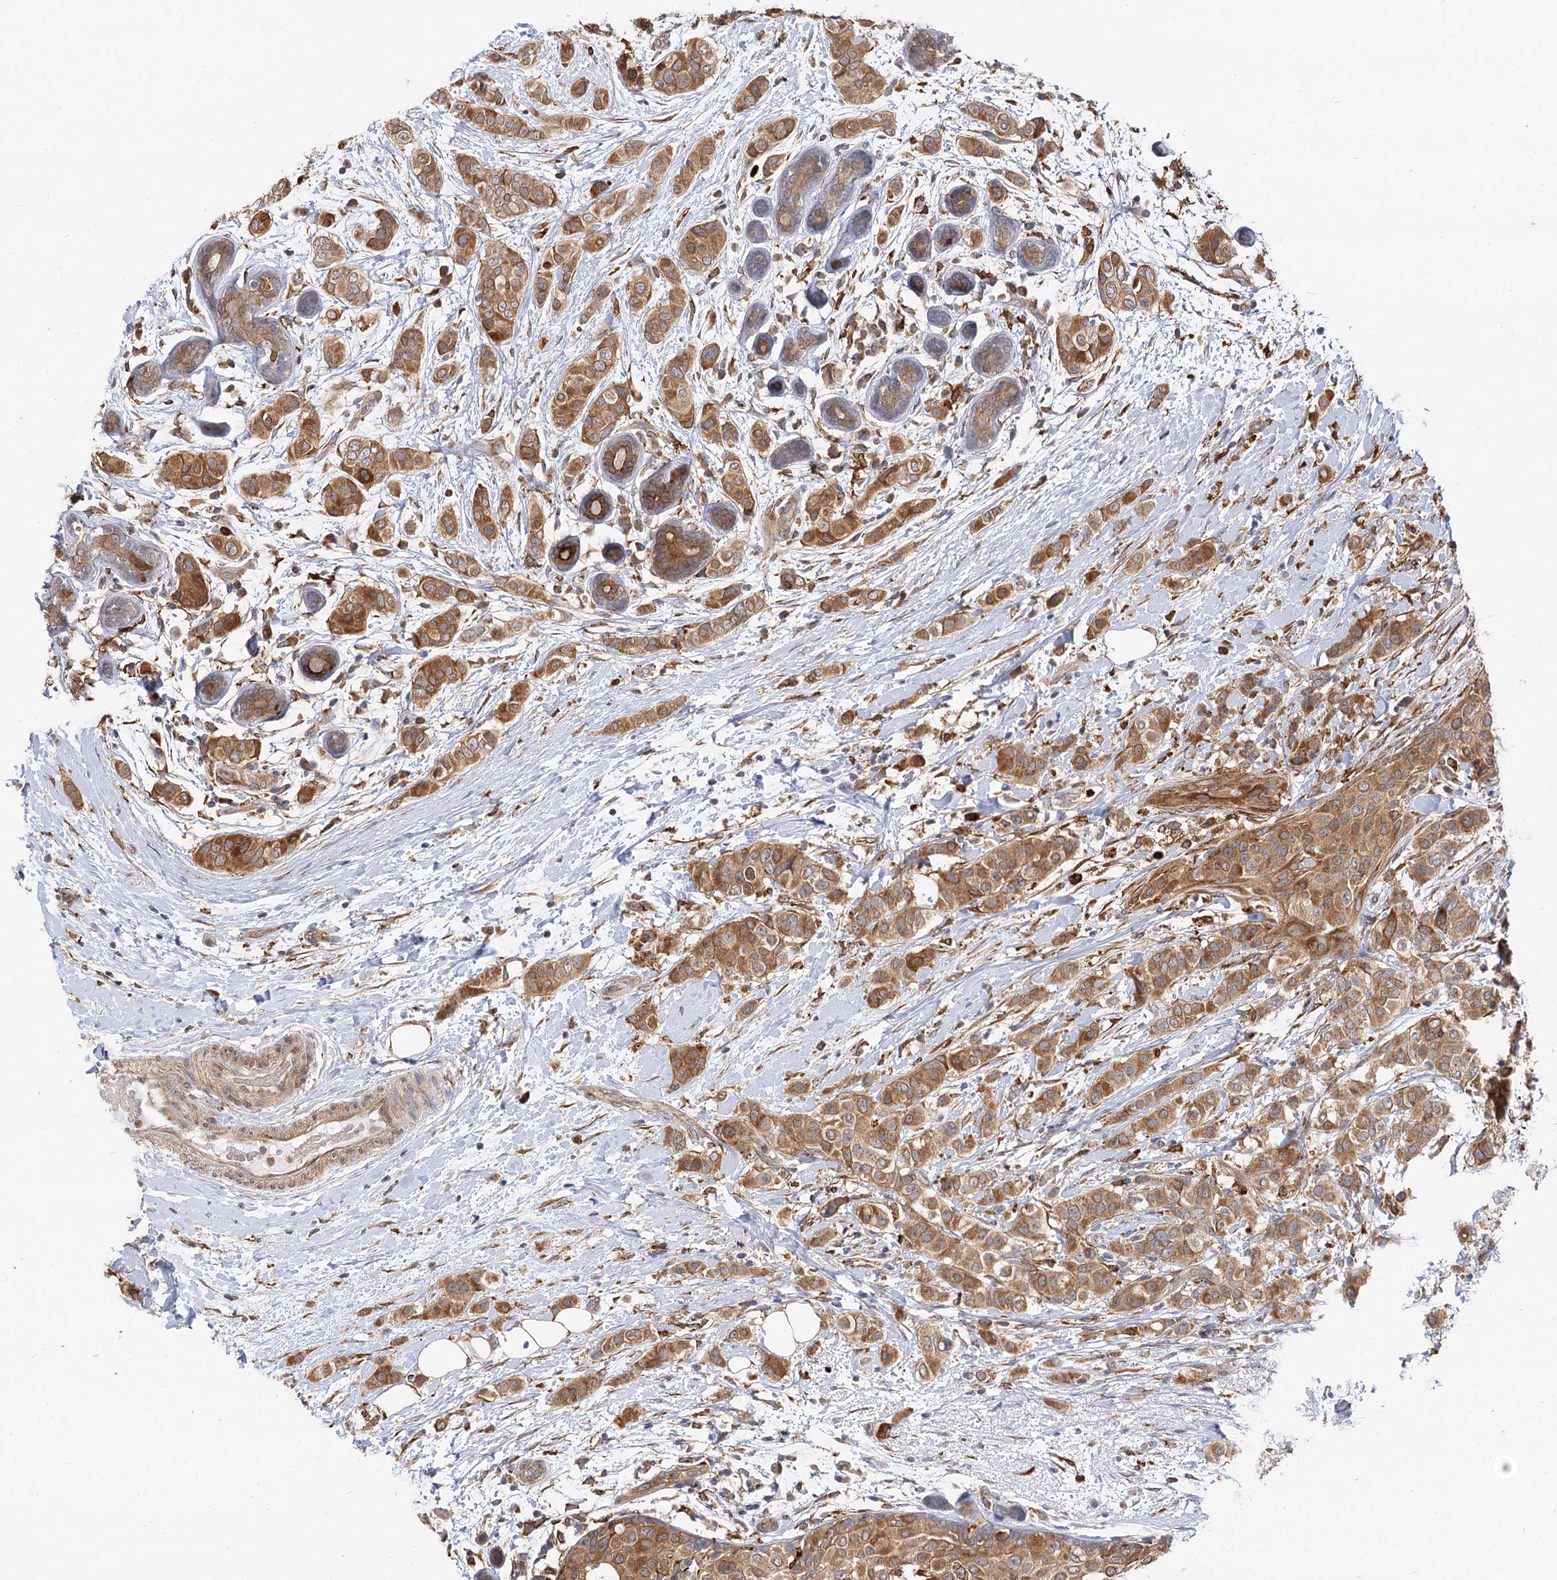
{"staining": {"intensity": "moderate", "quantity": ">75%", "location": "cytoplasmic/membranous"}, "tissue": "breast cancer", "cell_type": "Tumor cells", "image_type": "cancer", "snomed": [{"axis": "morphology", "description": "Lobular carcinoma"}, {"axis": "topography", "description": "Breast"}], "caption": "Moderate cytoplasmic/membranous positivity for a protein is identified in about >75% of tumor cells of breast lobular carcinoma using immunohistochemistry.", "gene": "PPIP5K2", "patient": {"sex": "female", "age": 51}}